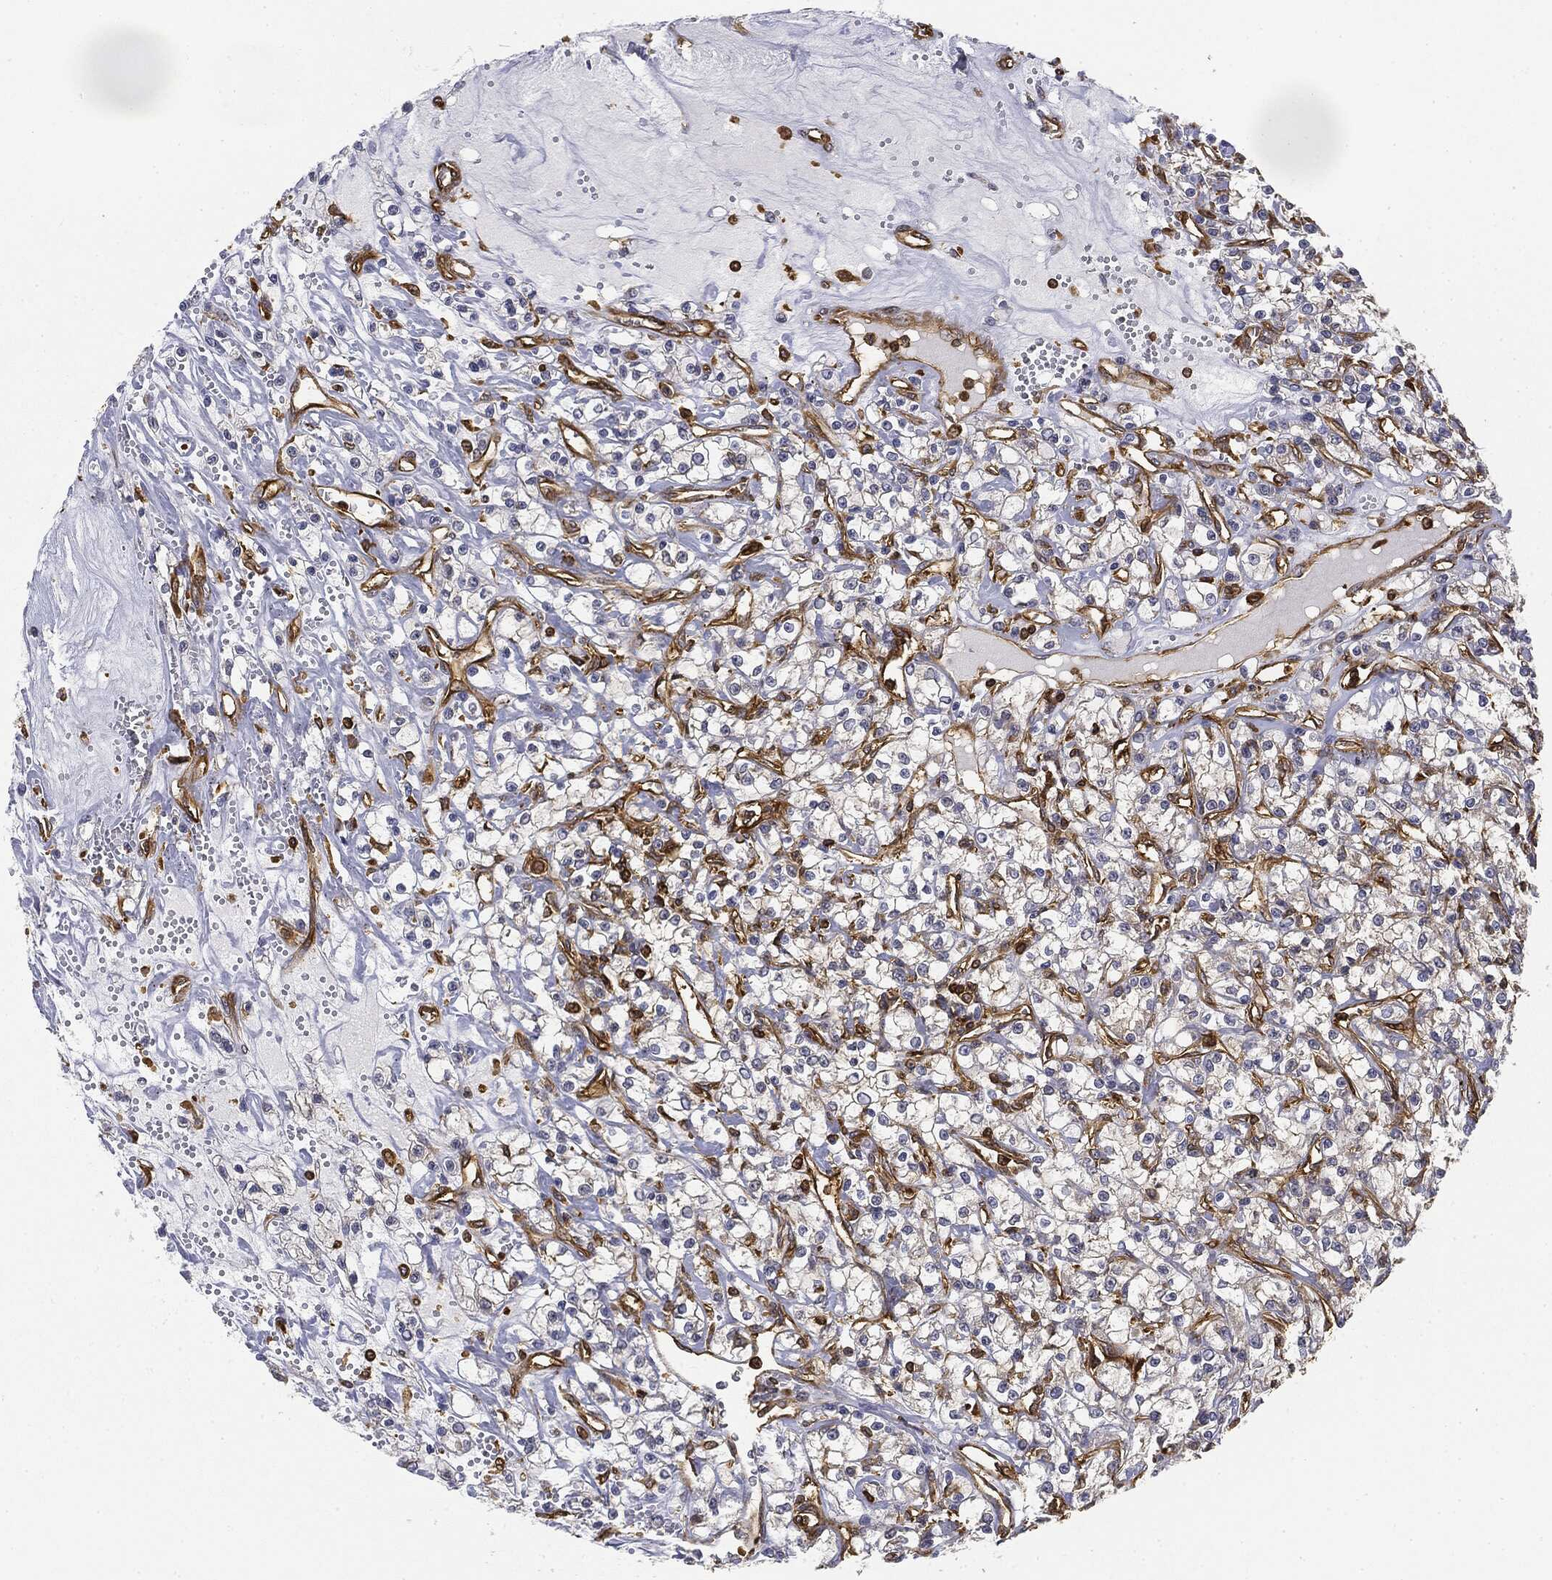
{"staining": {"intensity": "negative", "quantity": "none", "location": "none"}, "tissue": "renal cancer", "cell_type": "Tumor cells", "image_type": "cancer", "snomed": [{"axis": "morphology", "description": "Adenocarcinoma, NOS"}, {"axis": "topography", "description": "Kidney"}], "caption": "A photomicrograph of renal cancer stained for a protein demonstrates no brown staining in tumor cells. (Brightfield microscopy of DAB IHC at high magnification).", "gene": "WDR1", "patient": {"sex": "female", "age": 59}}